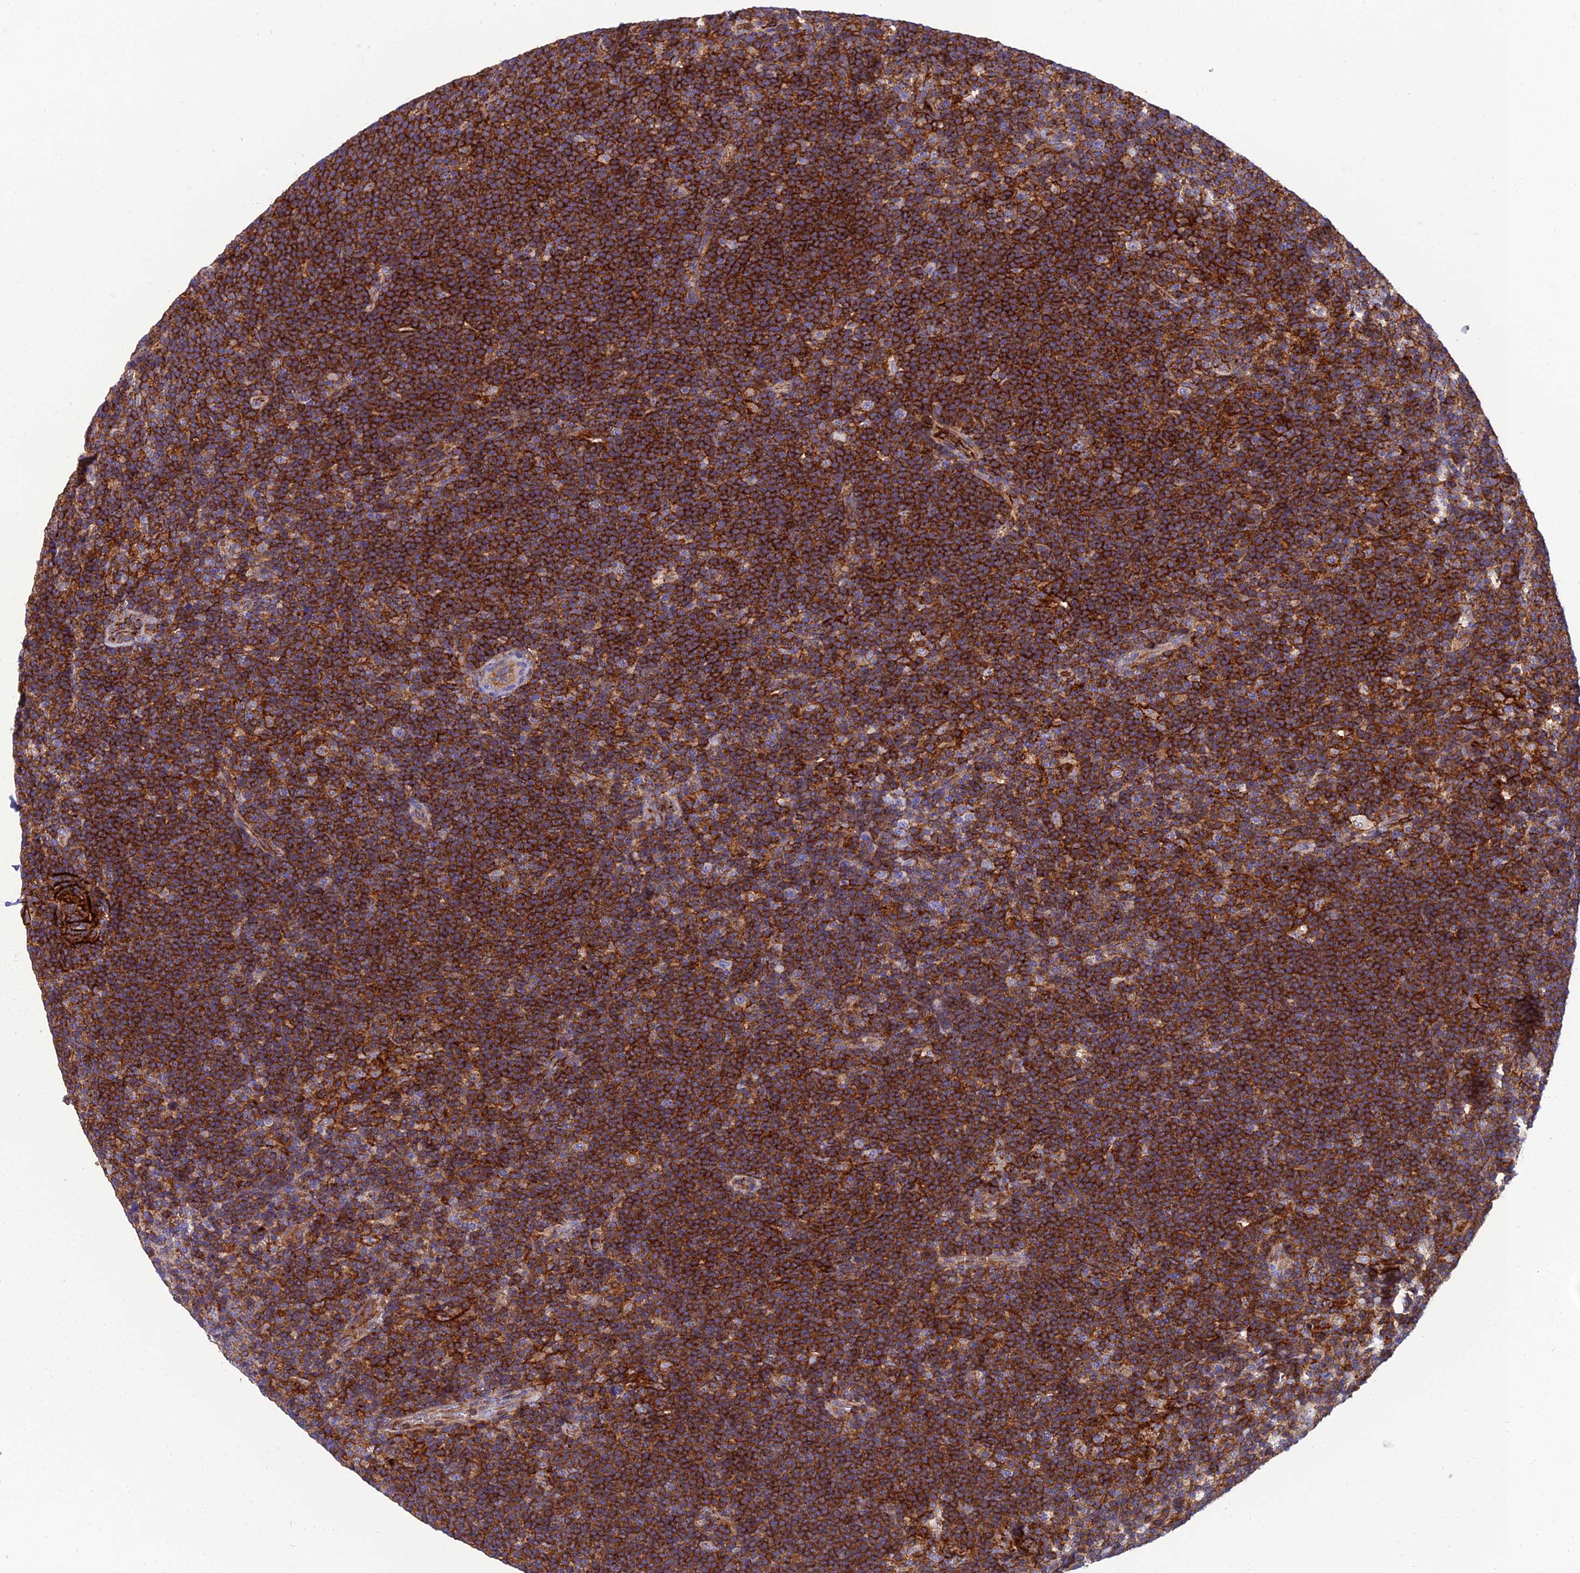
{"staining": {"intensity": "strong", "quantity": ">75%", "location": "cytoplasmic/membranous"}, "tissue": "lymphoma", "cell_type": "Tumor cells", "image_type": "cancer", "snomed": [{"axis": "morphology", "description": "Hodgkin's disease, NOS"}, {"axis": "topography", "description": "Lymph node"}], "caption": "This is an image of immunohistochemistry staining of Hodgkin's disease, which shows strong expression in the cytoplasmic/membranous of tumor cells.", "gene": "PPP1R18", "patient": {"sex": "female", "age": 57}}